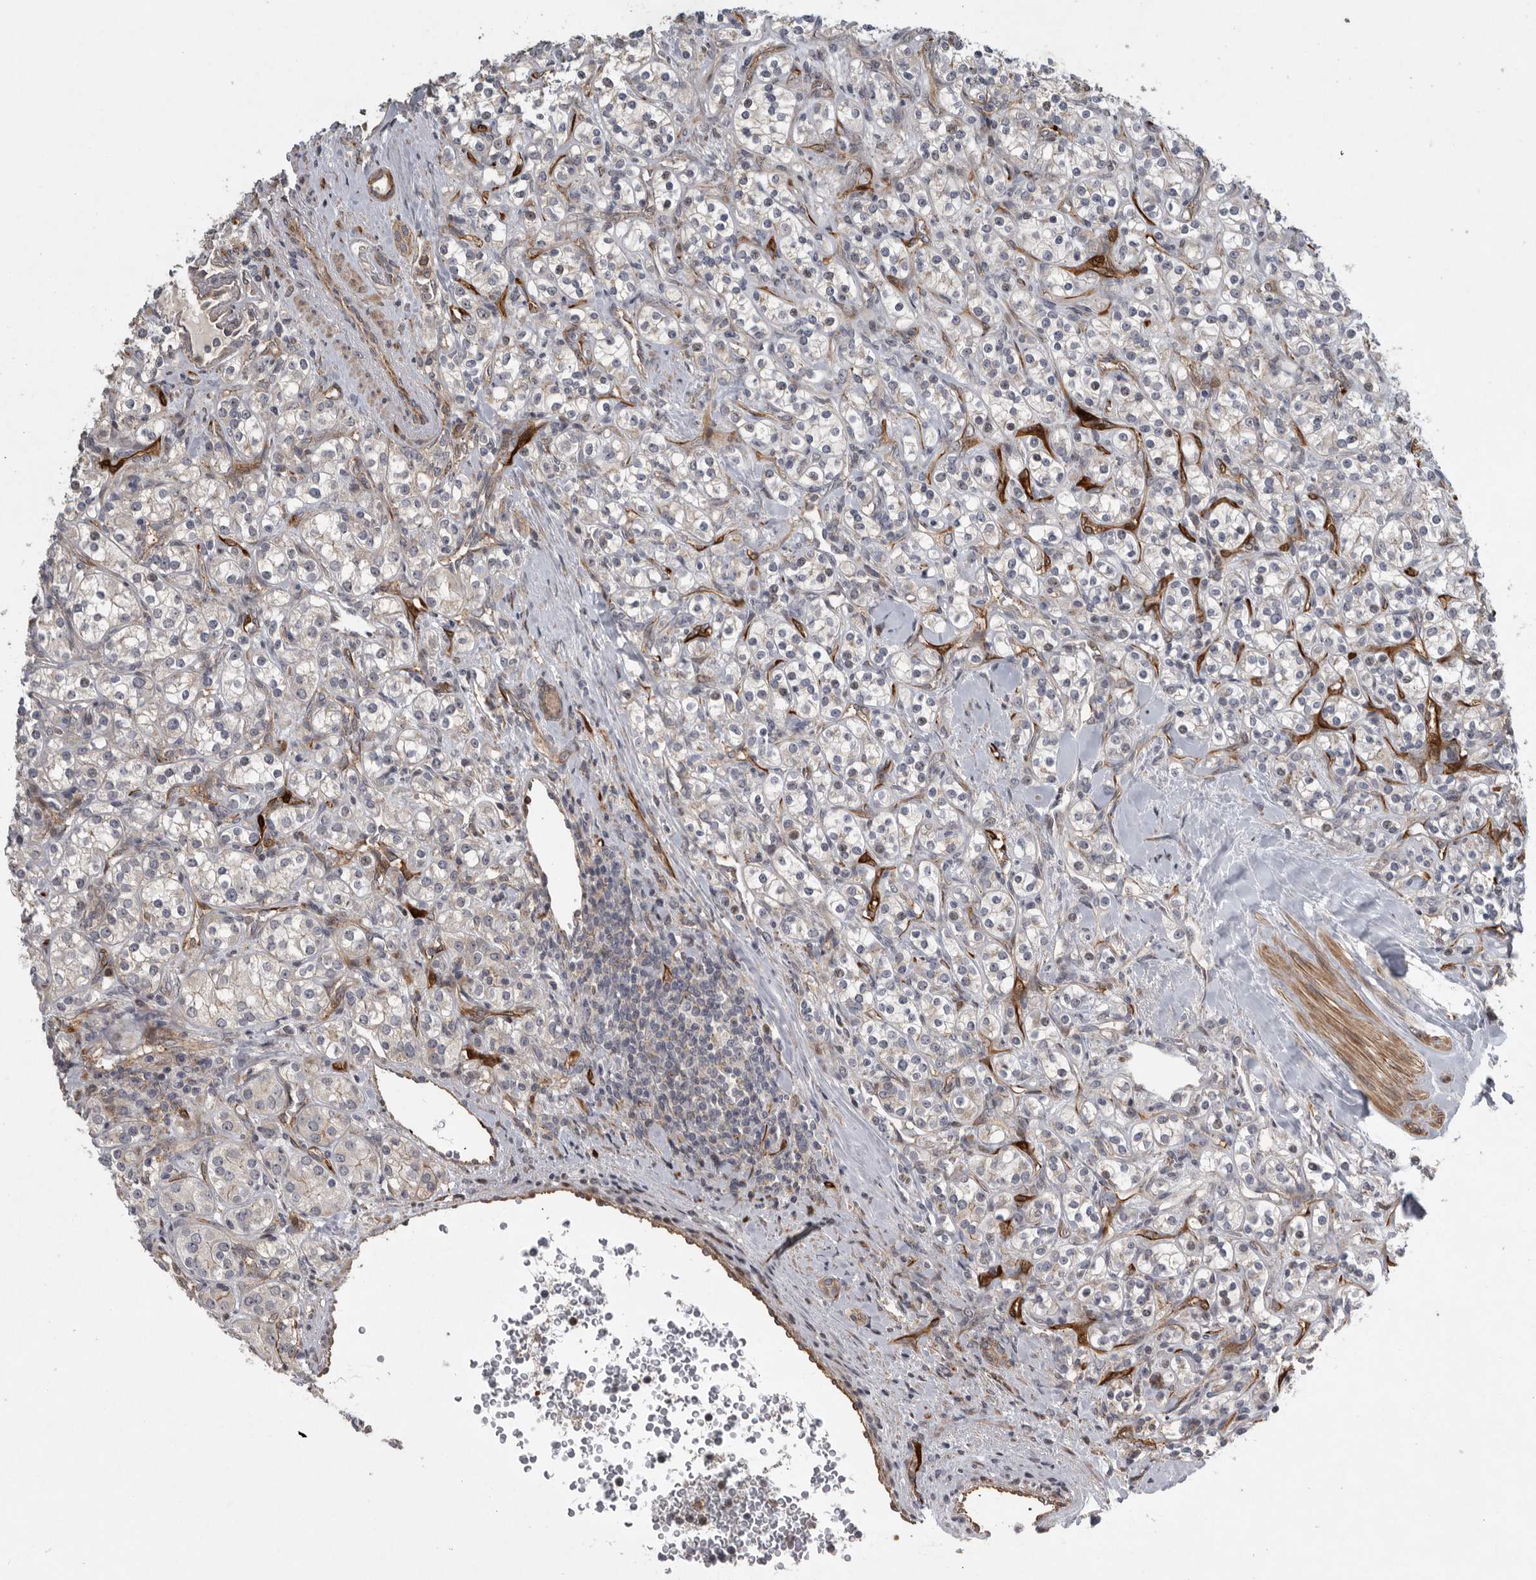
{"staining": {"intensity": "negative", "quantity": "none", "location": "none"}, "tissue": "renal cancer", "cell_type": "Tumor cells", "image_type": "cancer", "snomed": [{"axis": "morphology", "description": "Adenocarcinoma, NOS"}, {"axis": "topography", "description": "Kidney"}], "caption": "Tumor cells are negative for protein expression in human adenocarcinoma (renal). (DAB IHC, high magnification).", "gene": "MPDZ", "patient": {"sex": "male", "age": 77}}